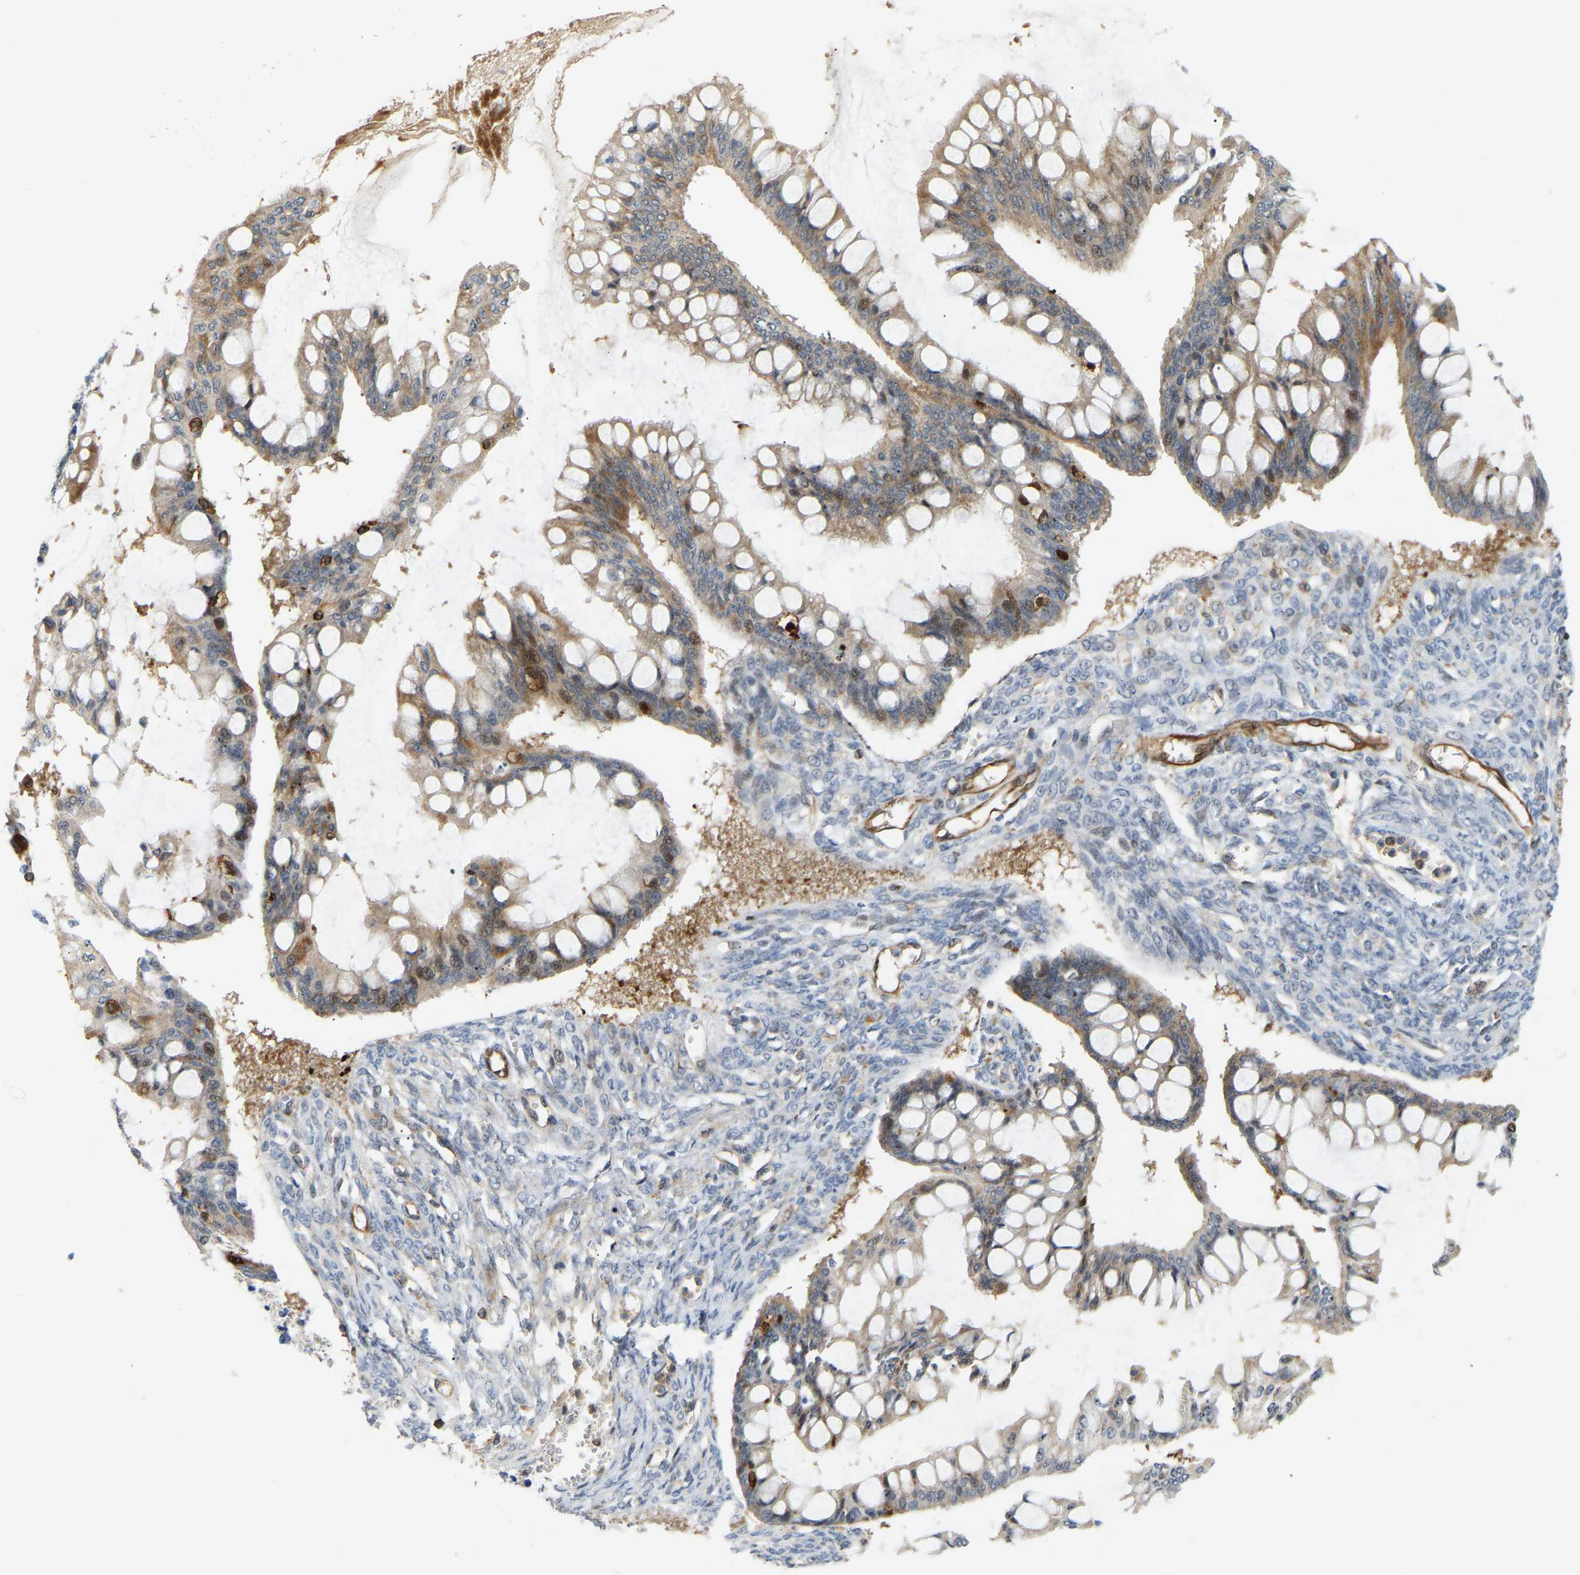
{"staining": {"intensity": "weak", "quantity": ">75%", "location": "cytoplasmic/membranous"}, "tissue": "ovarian cancer", "cell_type": "Tumor cells", "image_type": "cancer", "snomed": [{"axis": "morphology", "description": "Cystadenocarcinoma, mucinous, NOS"}, {"axis": "topography", "description": "Ovary"}], "caption": "Tumor cells demonstrate weak cytoplasmic/membranous staining in about >75% of cells in mucinous cystadenocarcinoma (ovarian).", "gene": "PLCG2", "patient": {"sex": "female", "age": 73}}